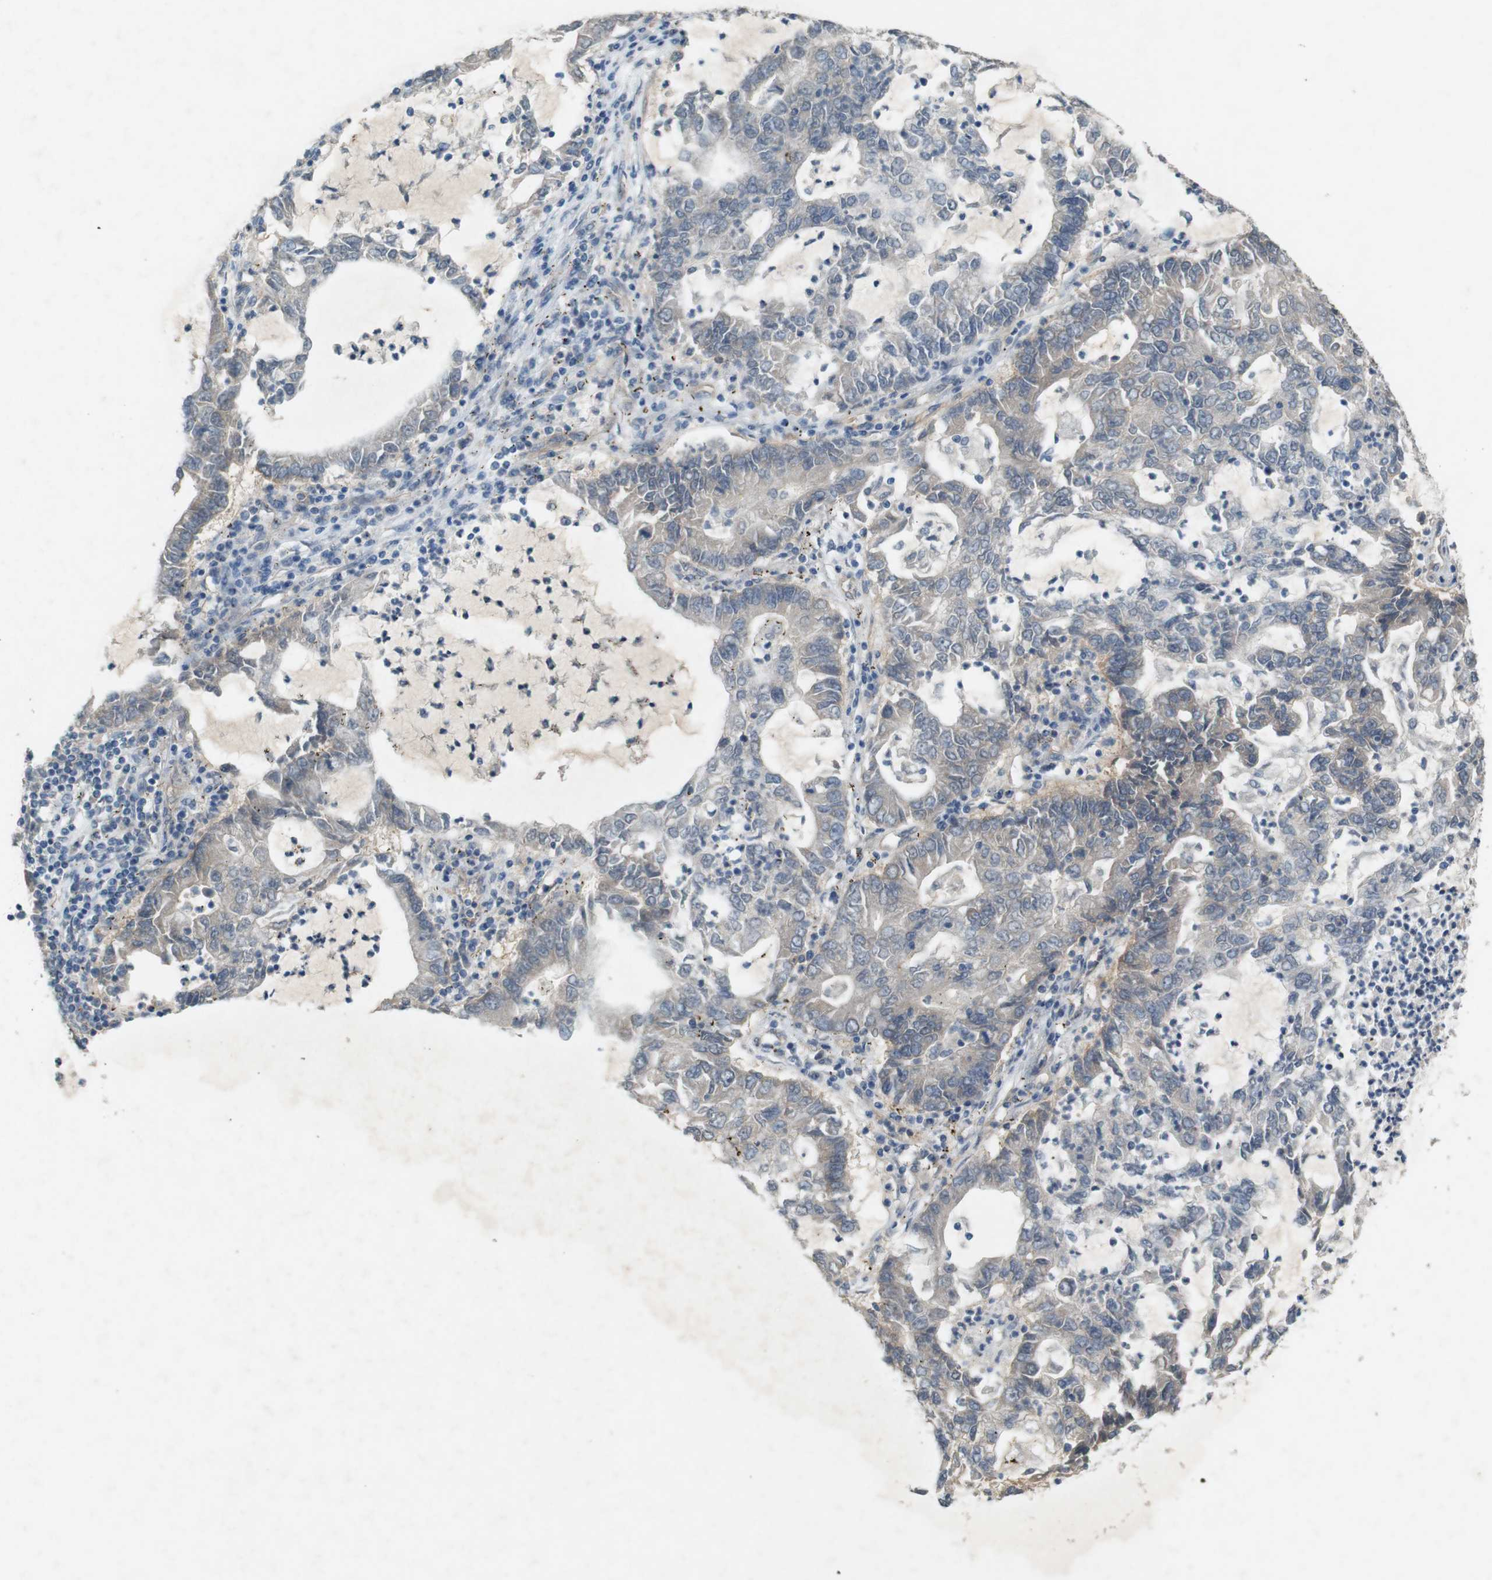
{"staining": {"intensity": "weak", "quantity": "<25%", "location": "cytoplasmic/membranous"}, "tissue": "lung cancer", "cell_type": "Tumor cells", "image_type": "cancer", "snomed": [{"axis": "morphology", "description": "Adenocarcinoma, NOS"}, {"axis": "topography", "description": "Lung"}], "caption": "The immunohistochemistry (IHC) photomicrograph has no significant staining in tumor cells of lung adenocarcinoma tissue.", "gene": "PVR", "patient": {"sex": "female", "age": 51}}